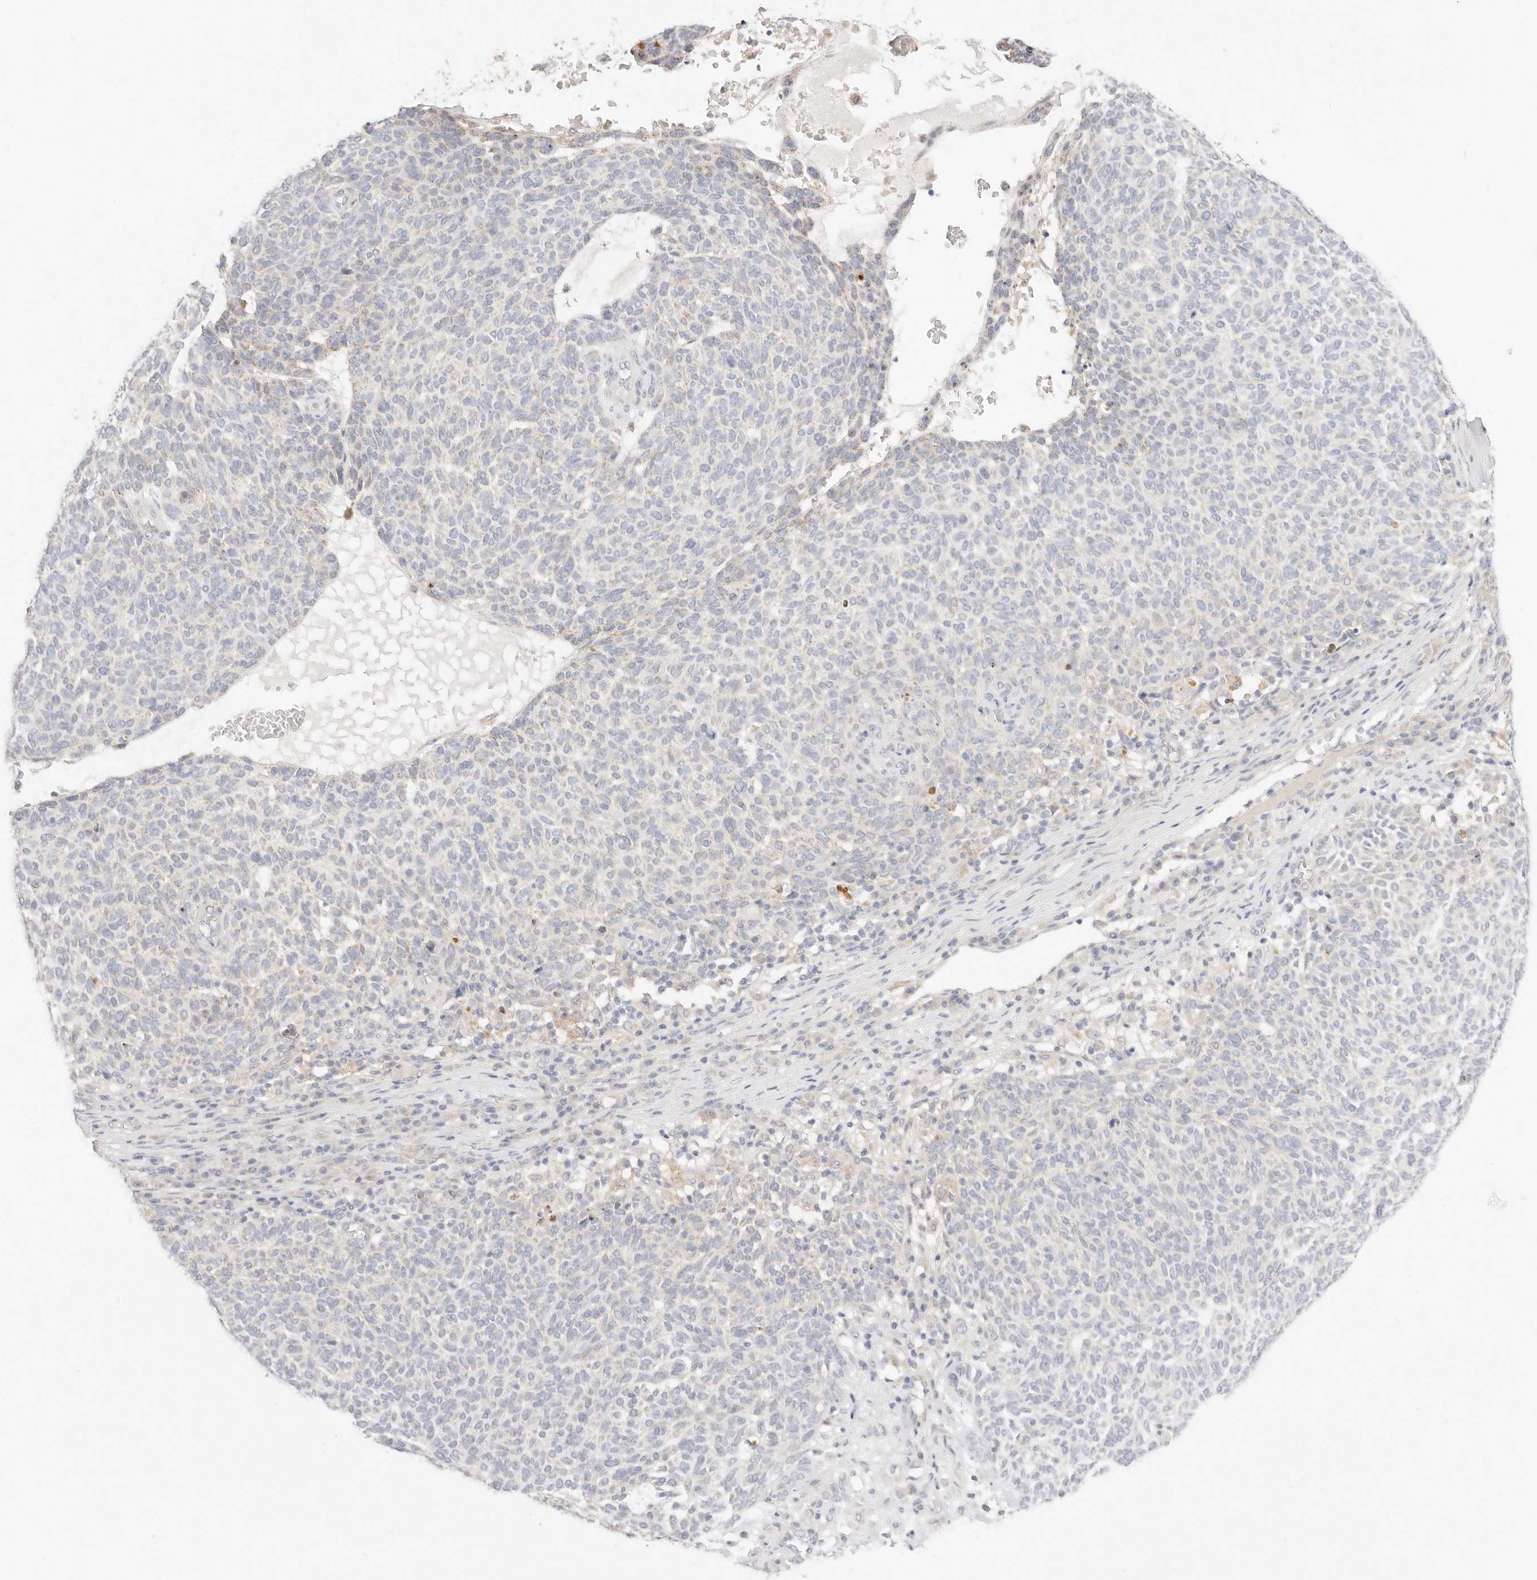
{"staining": {"intensity": "negative", "quantity": "none", "location": "none"}, "tissue": "skin cancer", "cell_type": "Tumor cells", "image_type": "cancer", "snomed": [{"axis": "morphology", "description": "Squamous cell carcinoma, NOS"}, {"axis": "topography", "description": "Skin"}], "caption": "DAB immunohistochemical staining of skin cancer shows no significant staining in tumor cells. Nuclei are stained in blue.", "gene": "ACOX1", "patient": {"sex": "female", "age": 90}}